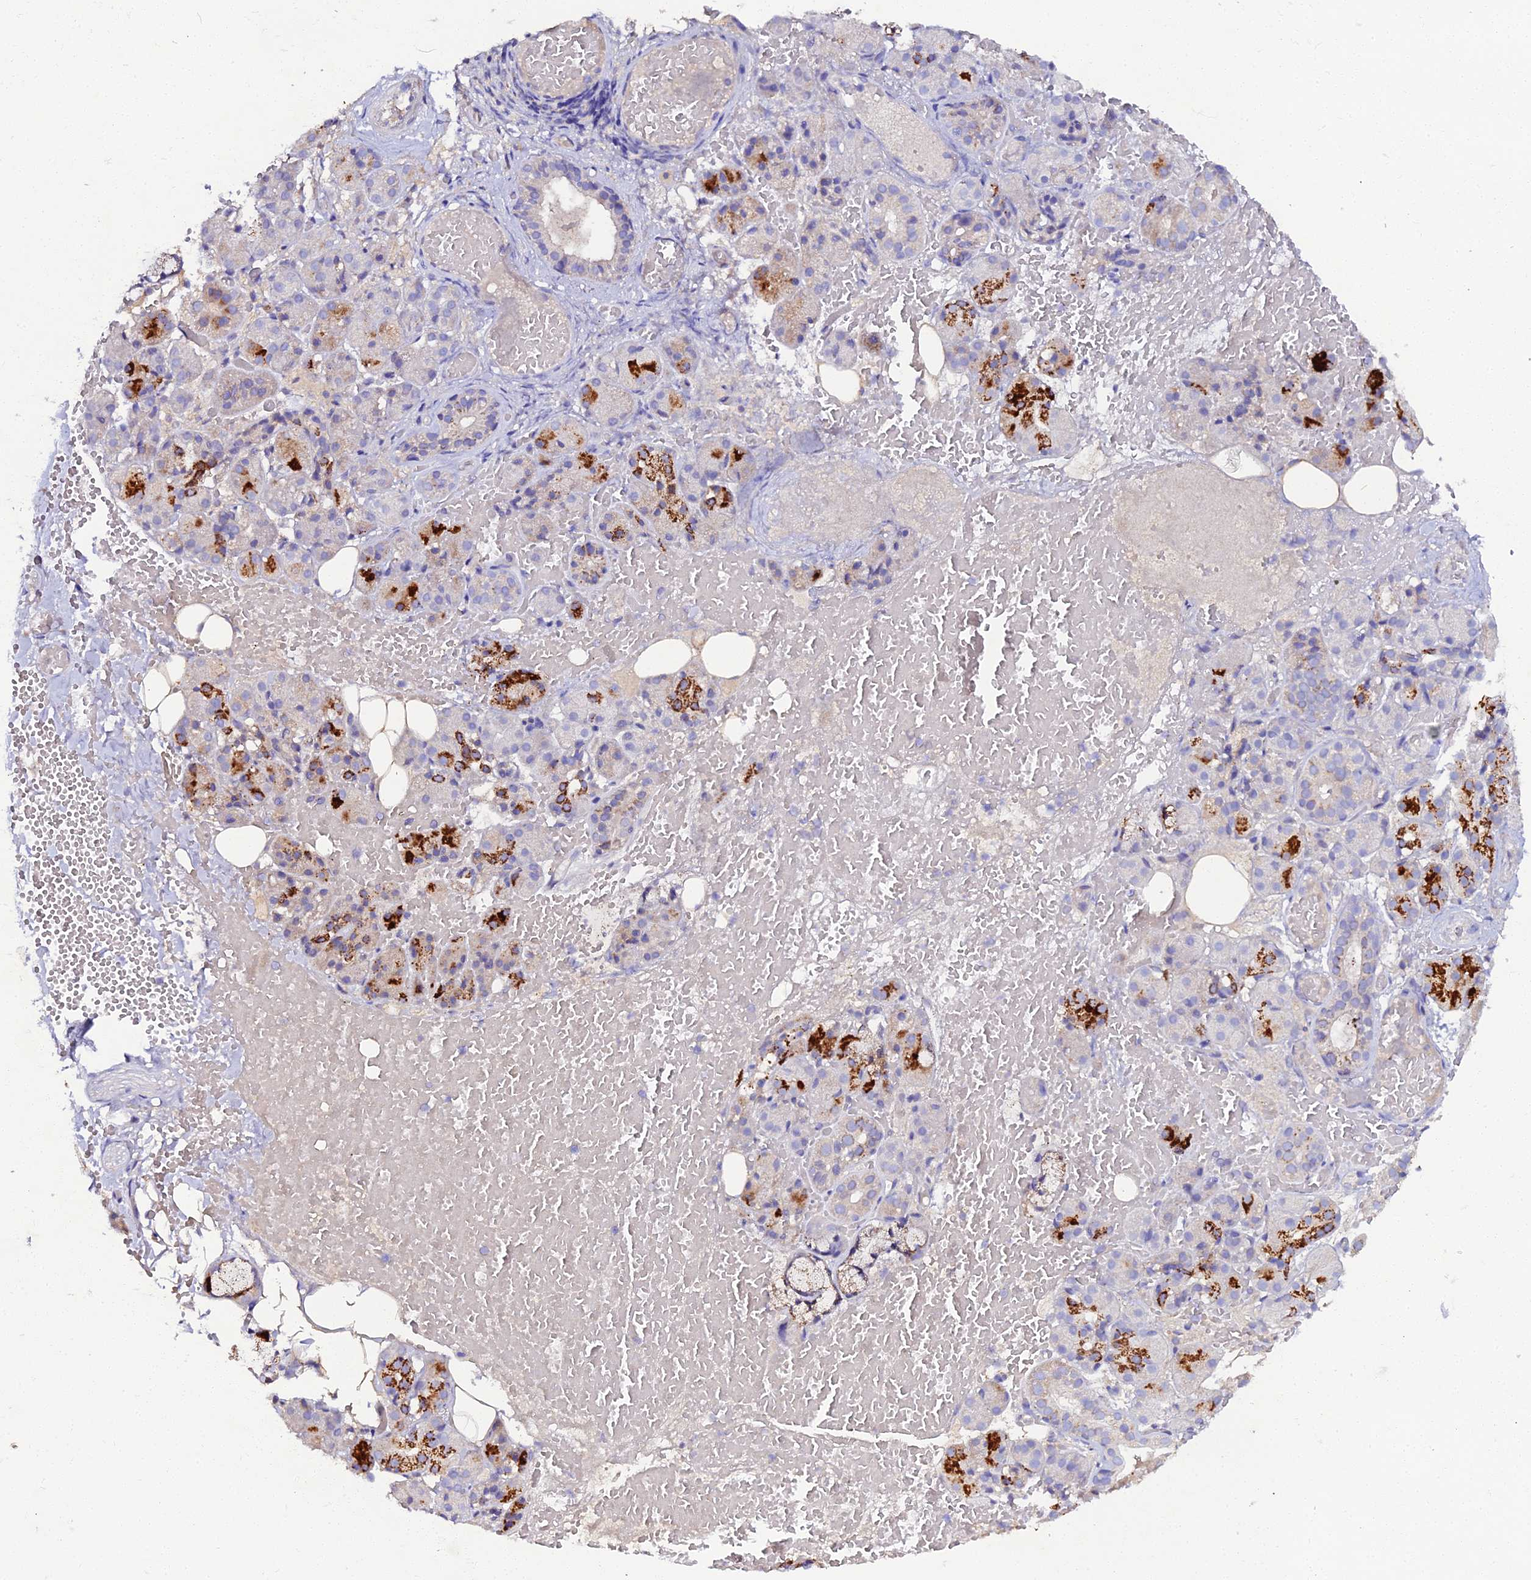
{"staining": {"intensity": "strong", "quantity": "25%-75%", "location": "cytoplasmic/membranous"}, "tissue": "salivary gland", "cell_type": "Glandular cells", "image_type": "normal", "snomed": [{"axis": "morphology", "description": "Normal tissue, NOS"}, {"axis": "topography", "description": "Salivary gland"}], "caption": "High-magnification brightfield microscopy of benign salivary gland stained with DAB (brown) and counterstained with hematoxylin (blue). glandular cells exhibit strong cytoplasmic/membranous positivity is present in about25%-75% of cells. (Brightfield microscopy of DAB IHC at high magnification).", "gene": "SCX", "patient": {"sex": "male", "age": 63}}